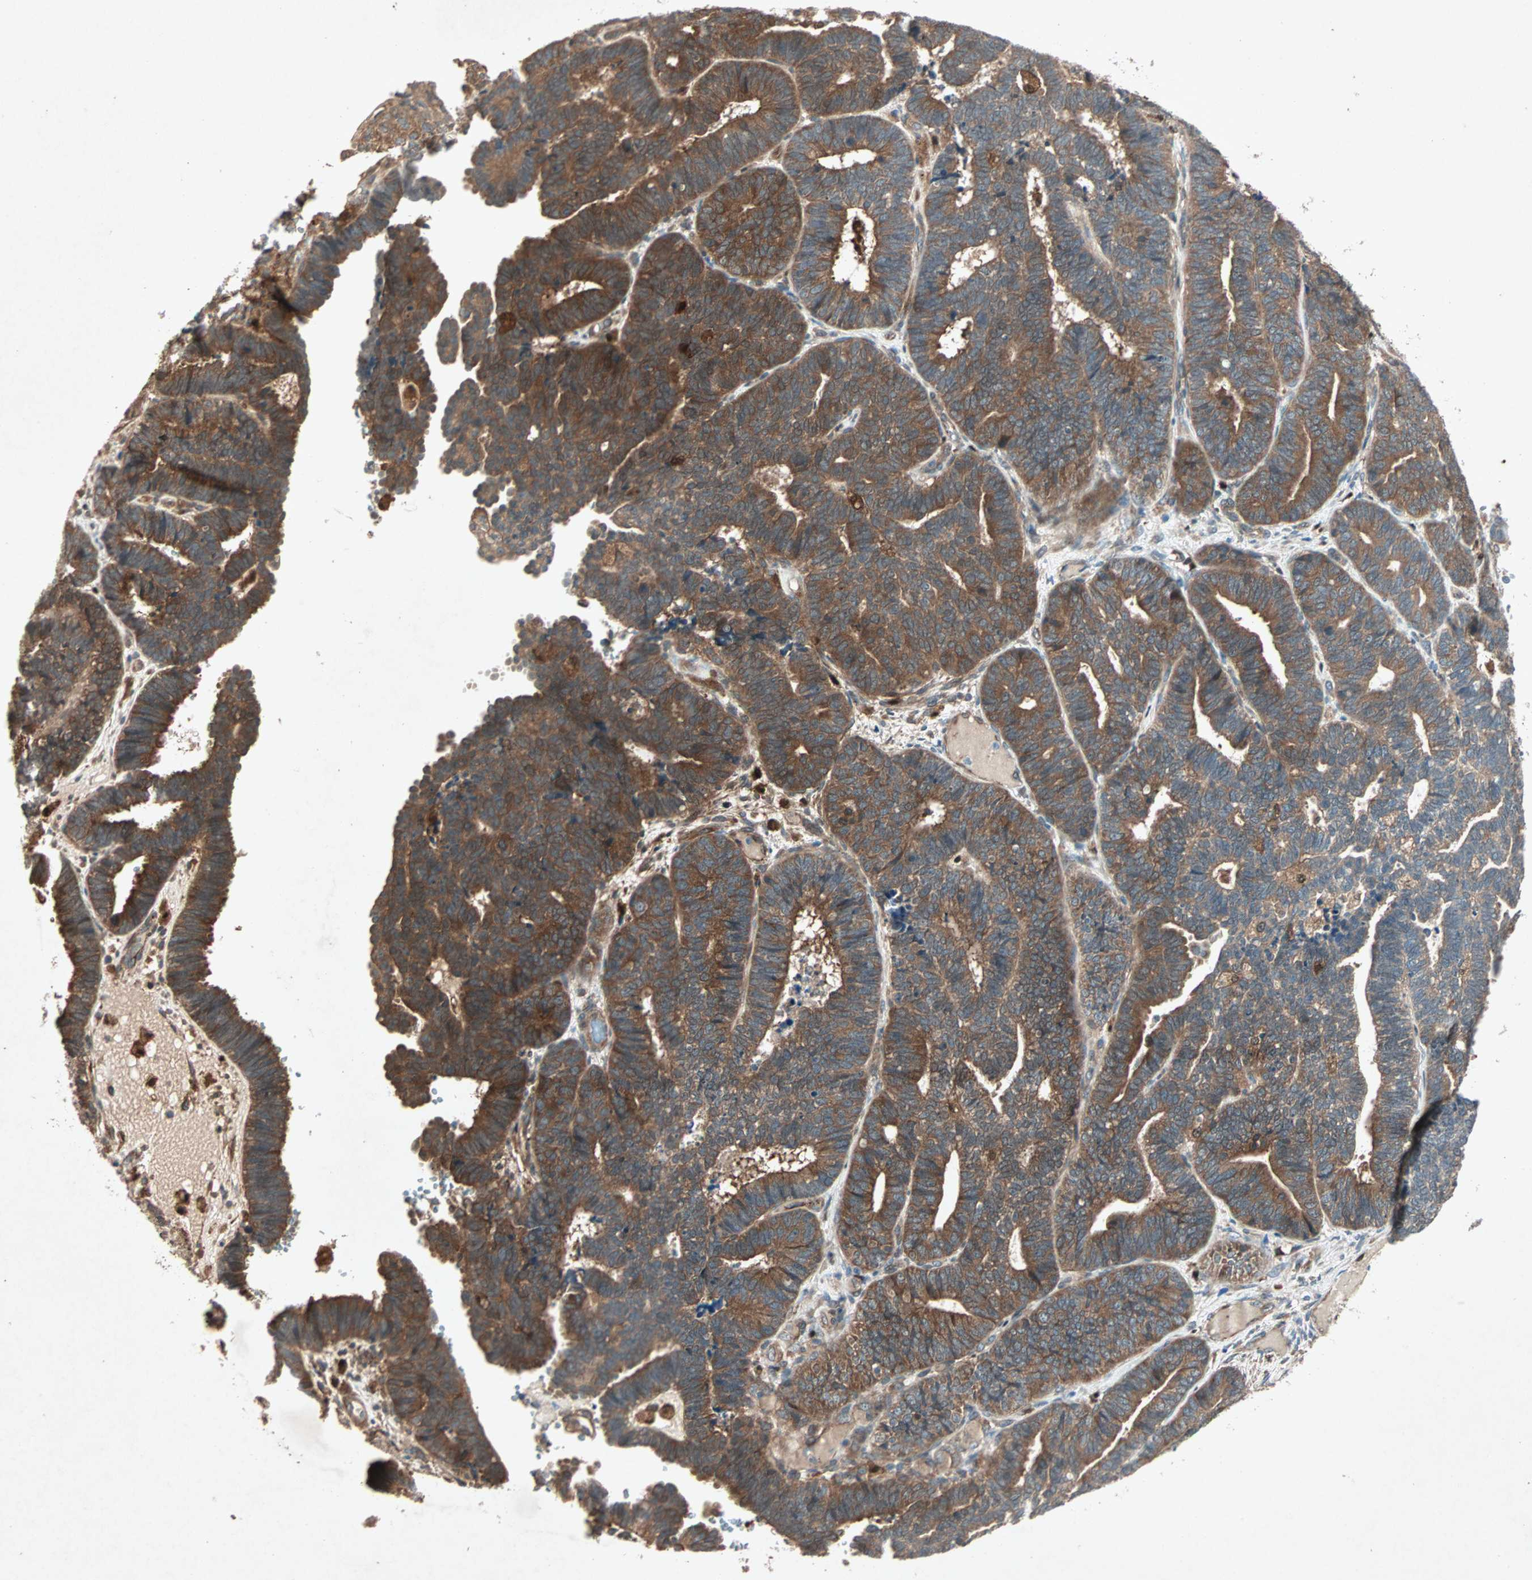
{"staining": {"intensity": "moderate", "quantity": ">75%", "location": "cytoplasmic/membranous"}, "tissue": "endometrial cancer", "cell_type": "Tumor cells", "image_type": "cancer", "snomed": [{"axis": "morphology", "description": "Adenocarcinoma, NOS"}, {"axis": "topography", "description": "Endometrium"}], "caption": "Immunohistochemical staining of endometrial cancer (adenocarcinoma) demonstrates medium levels of moderate cytoplasmic/membranous protein staining in about >75% of tumor cells. (Stains: DAB (3,3'-diaminobenzidine) in brown, nuclei in blue, Microscopy: brightfield microscopy at high magnification).", "gene": "SDSL", "patient": {"sex": "female", "age": 70}}